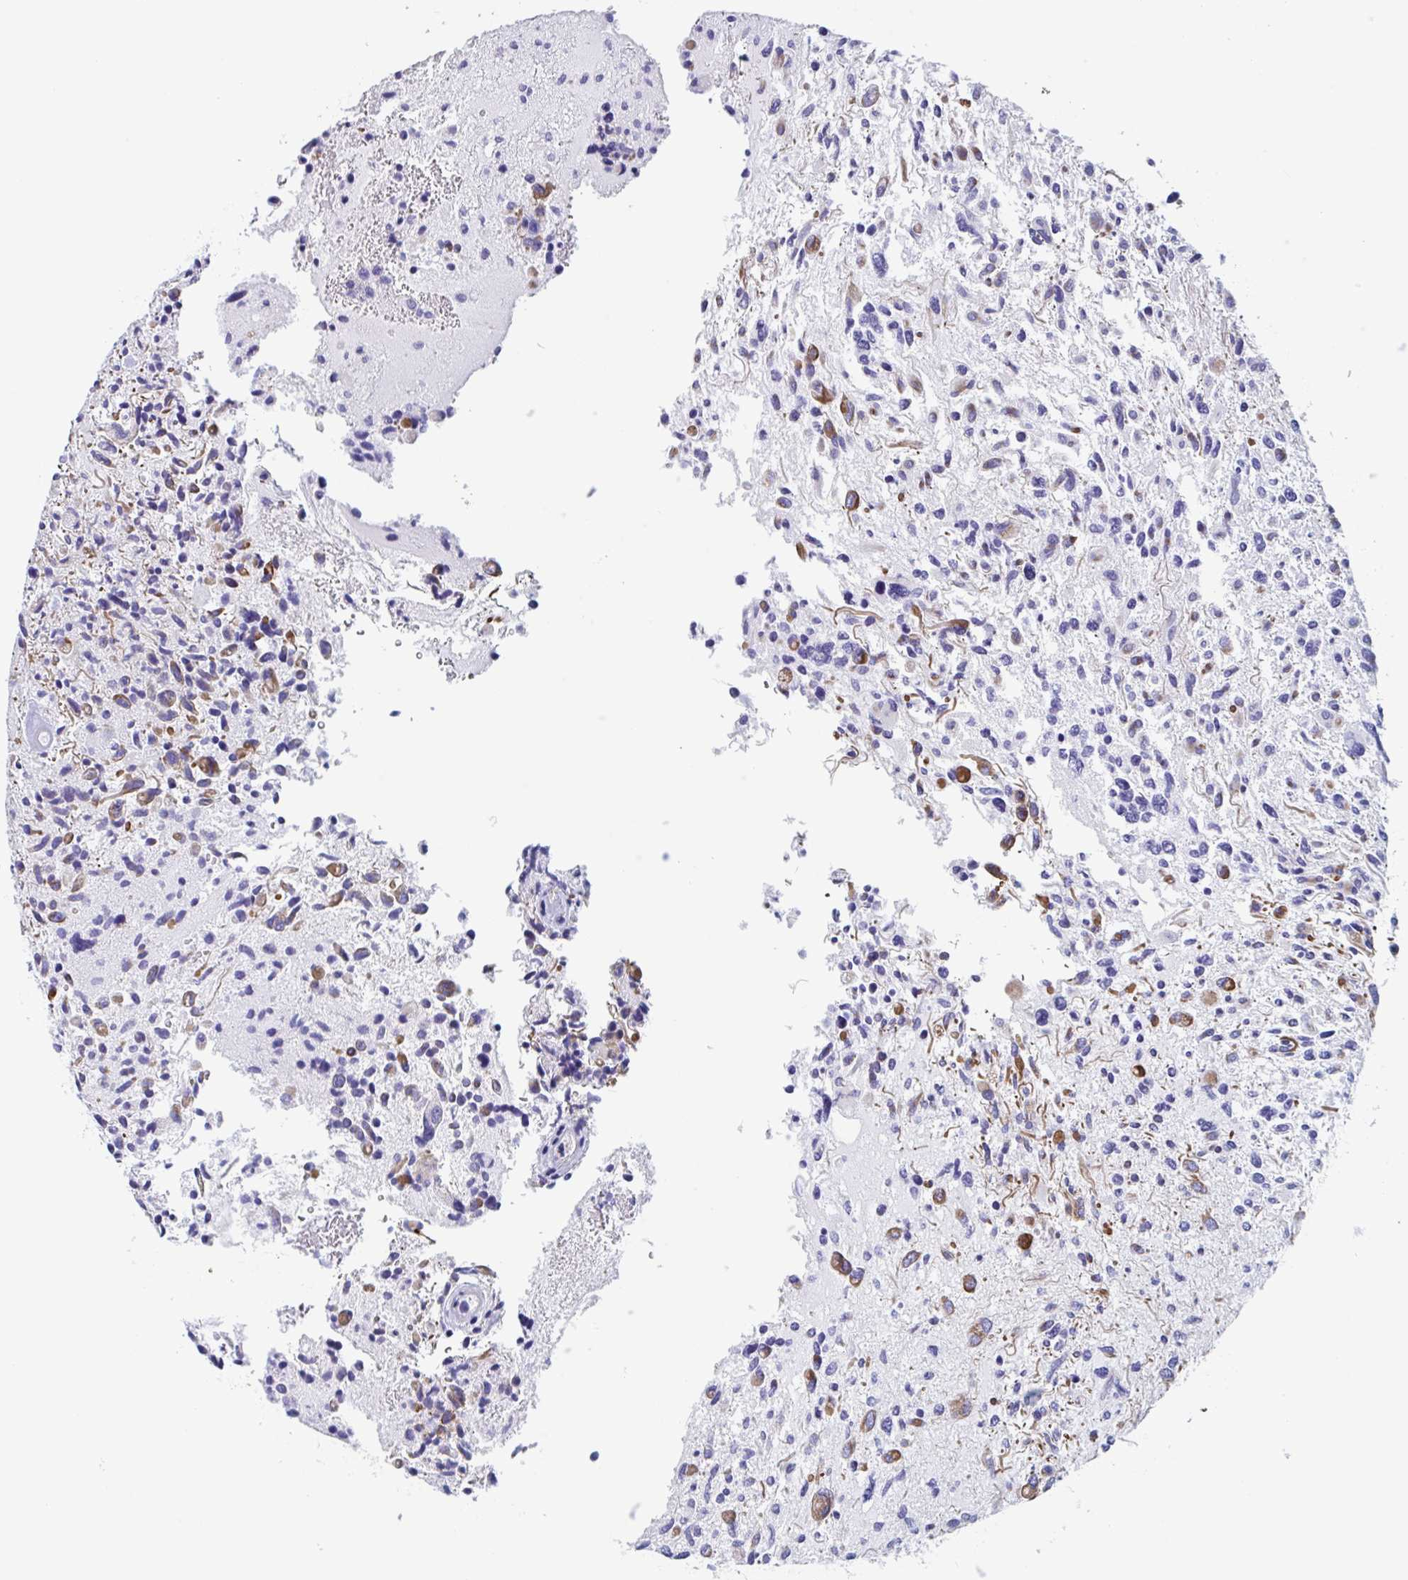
{"staining": {"intensity": "moderate", "quantity": "<25%", "location": "cytoplasmic/membranous"}, "tissue": "glioma", "cell_type": "Tumor cells", "image_type": "cancer", "snomed": [{"axis": "morphology", "description": "Glioma, malignant, High grade"}, {"axis": "topography", "description": "Brain"}], "caption": "Immunohistochemistry (IHC) micrograph of neoplastic tissue: glioma stained using immunohistochemistry shows low levels of moderate protein expression localized specifically in the cytoplasmic/membranous of tumor cells, appearing as a cytoplasmic/membranous brown color.", "gene": "ZPBP", "patient": {"sex": "female", "age": 11}}